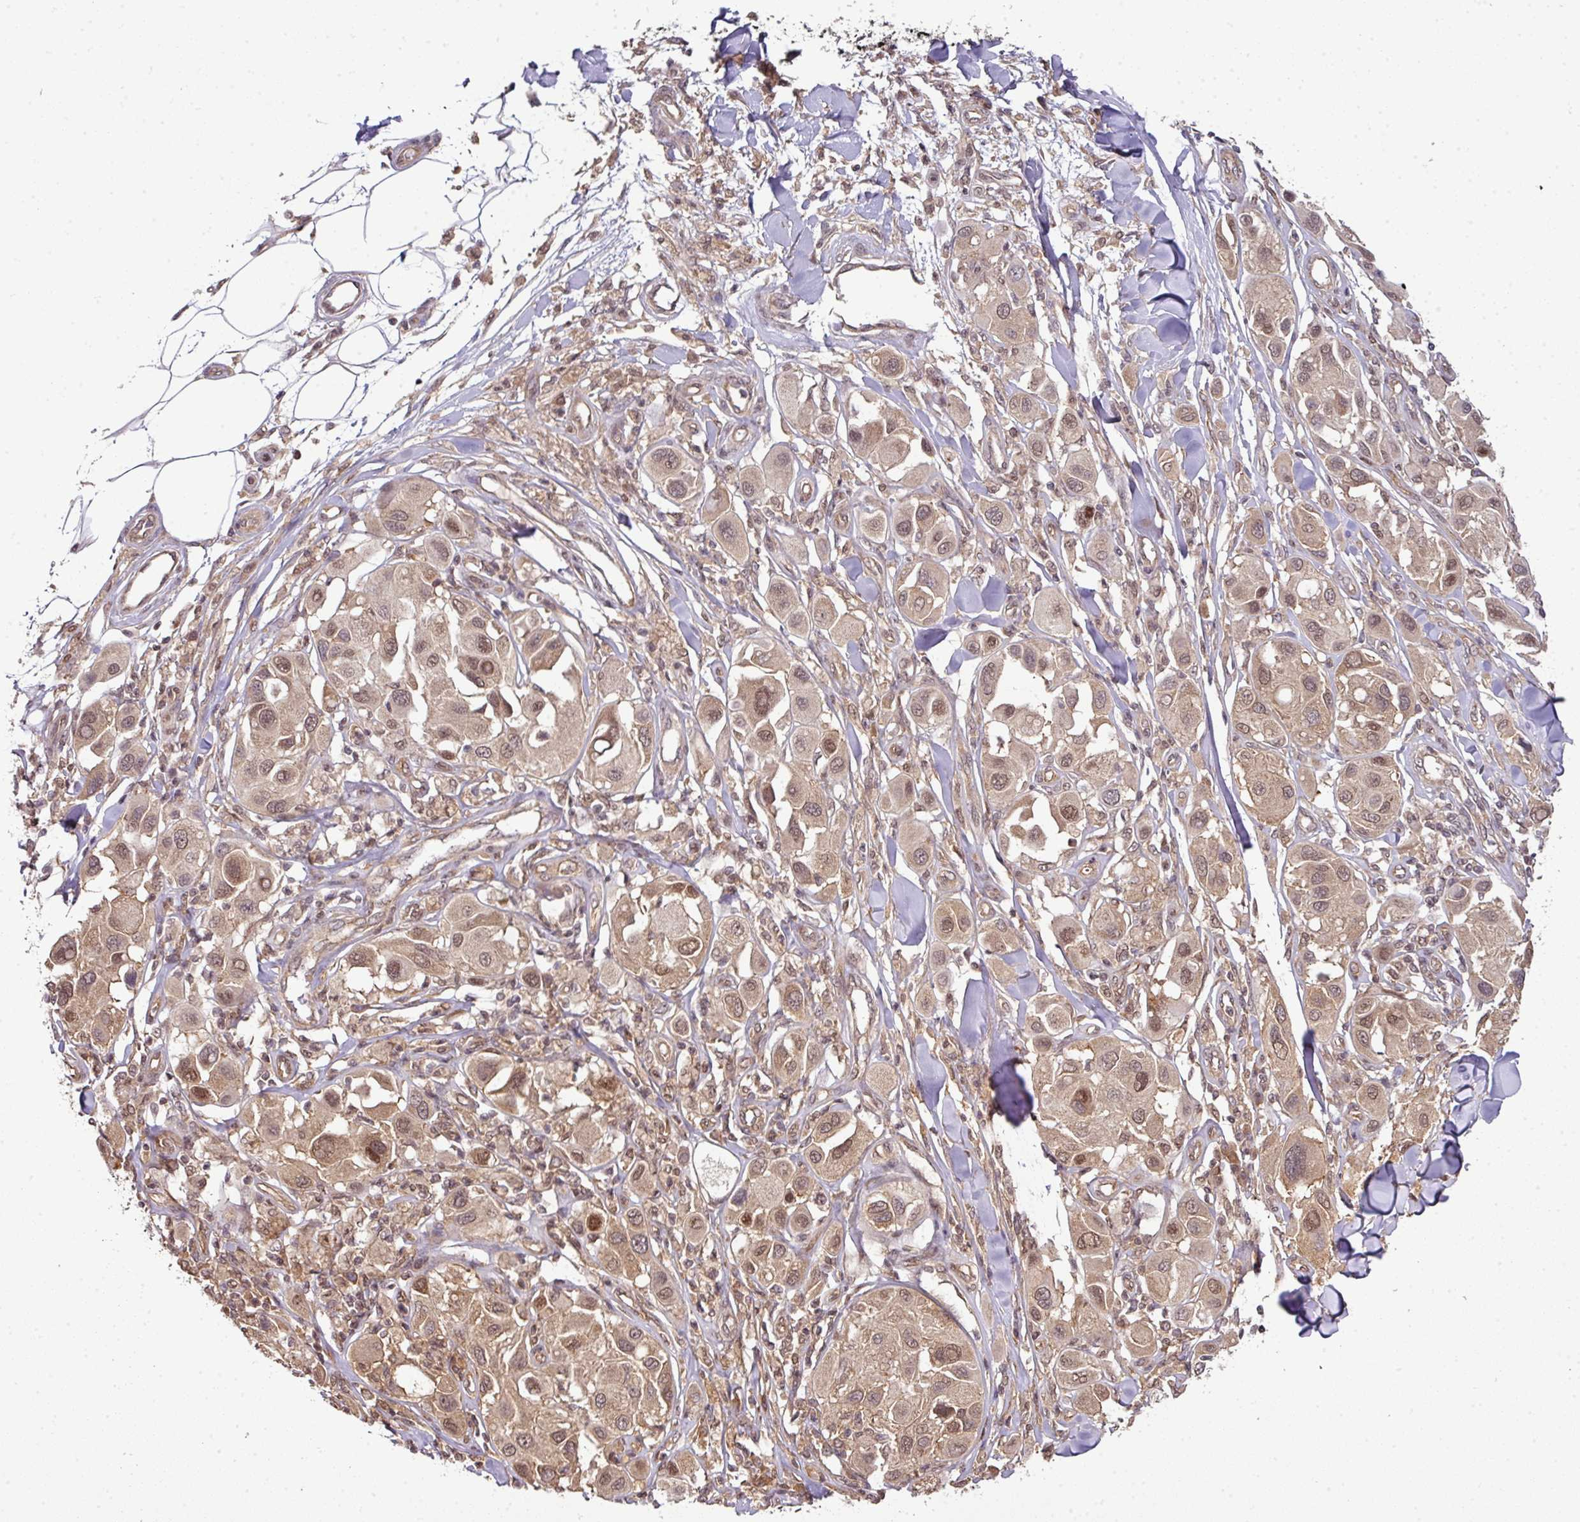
{"staining": {"intensity": "moderate", "quantity": ">75%", "location": "cytoplasmic/membranous,nuclear"}, "tissue": "melanoma", "cell_type": "Tumor cells", "image_type": "cancer", "snomed": [{"axis": "morphology", "description": "Malignant melanoma, Metastatic site"}, {"axis": "topography", "description": "Skin"}], "caption": "Immunohistochemistry staining of melanoma, which exhibits medium levels of moderate cytoplasmic/membranous and nuclear staining in approximately >75% of tumor cells indicating moderate cytoplasmic/membranous and nuclear protein positivity. The staining was performed using DAB (3,3'-diaminobenzidine) (brown) for protein detection and nuclei were counterstained in hematoxylin (blue).", "gene": "ANKRD18A", "patient": {"sex": "male", "age": 41}}